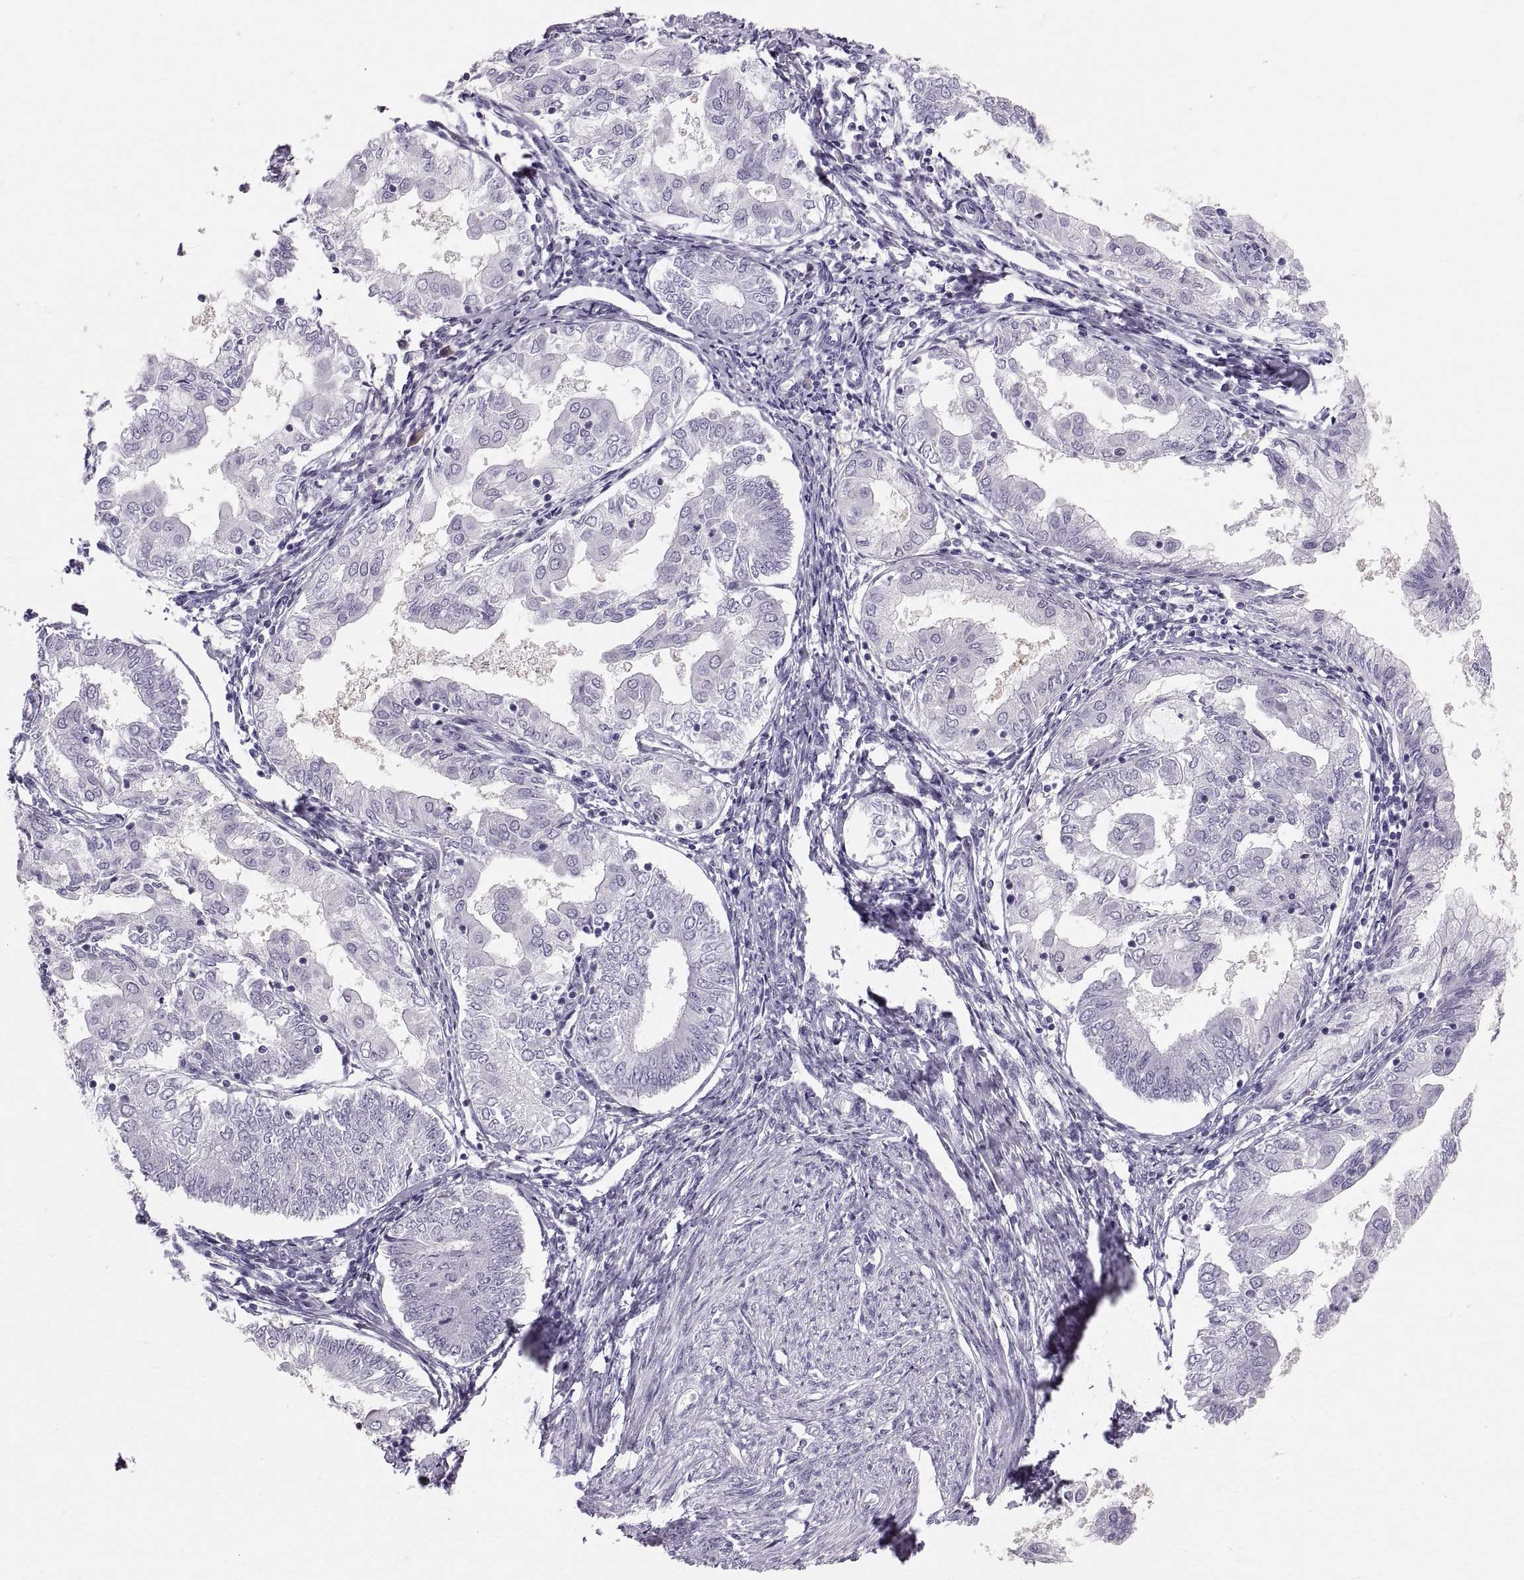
{"staining": {"intensity": "negative", "quantity": "none", "location": "none"}, "tissue": "endometrial cancer", "cell_type": "Tumor cells", "image_type": "cancer", "snomed": [{"axis": "morphology", "description": "Adenocarcinoma, NOS"}, {"axis": "topography", "description": "Endometrium"}], "caption": "Immunohistochemical staining of endometrial cancer (adenocarcinoma) shows no significant expression in tumor cells.", "gene": "SLC22A6", "patient": {"sex": "female", "age": 68}}